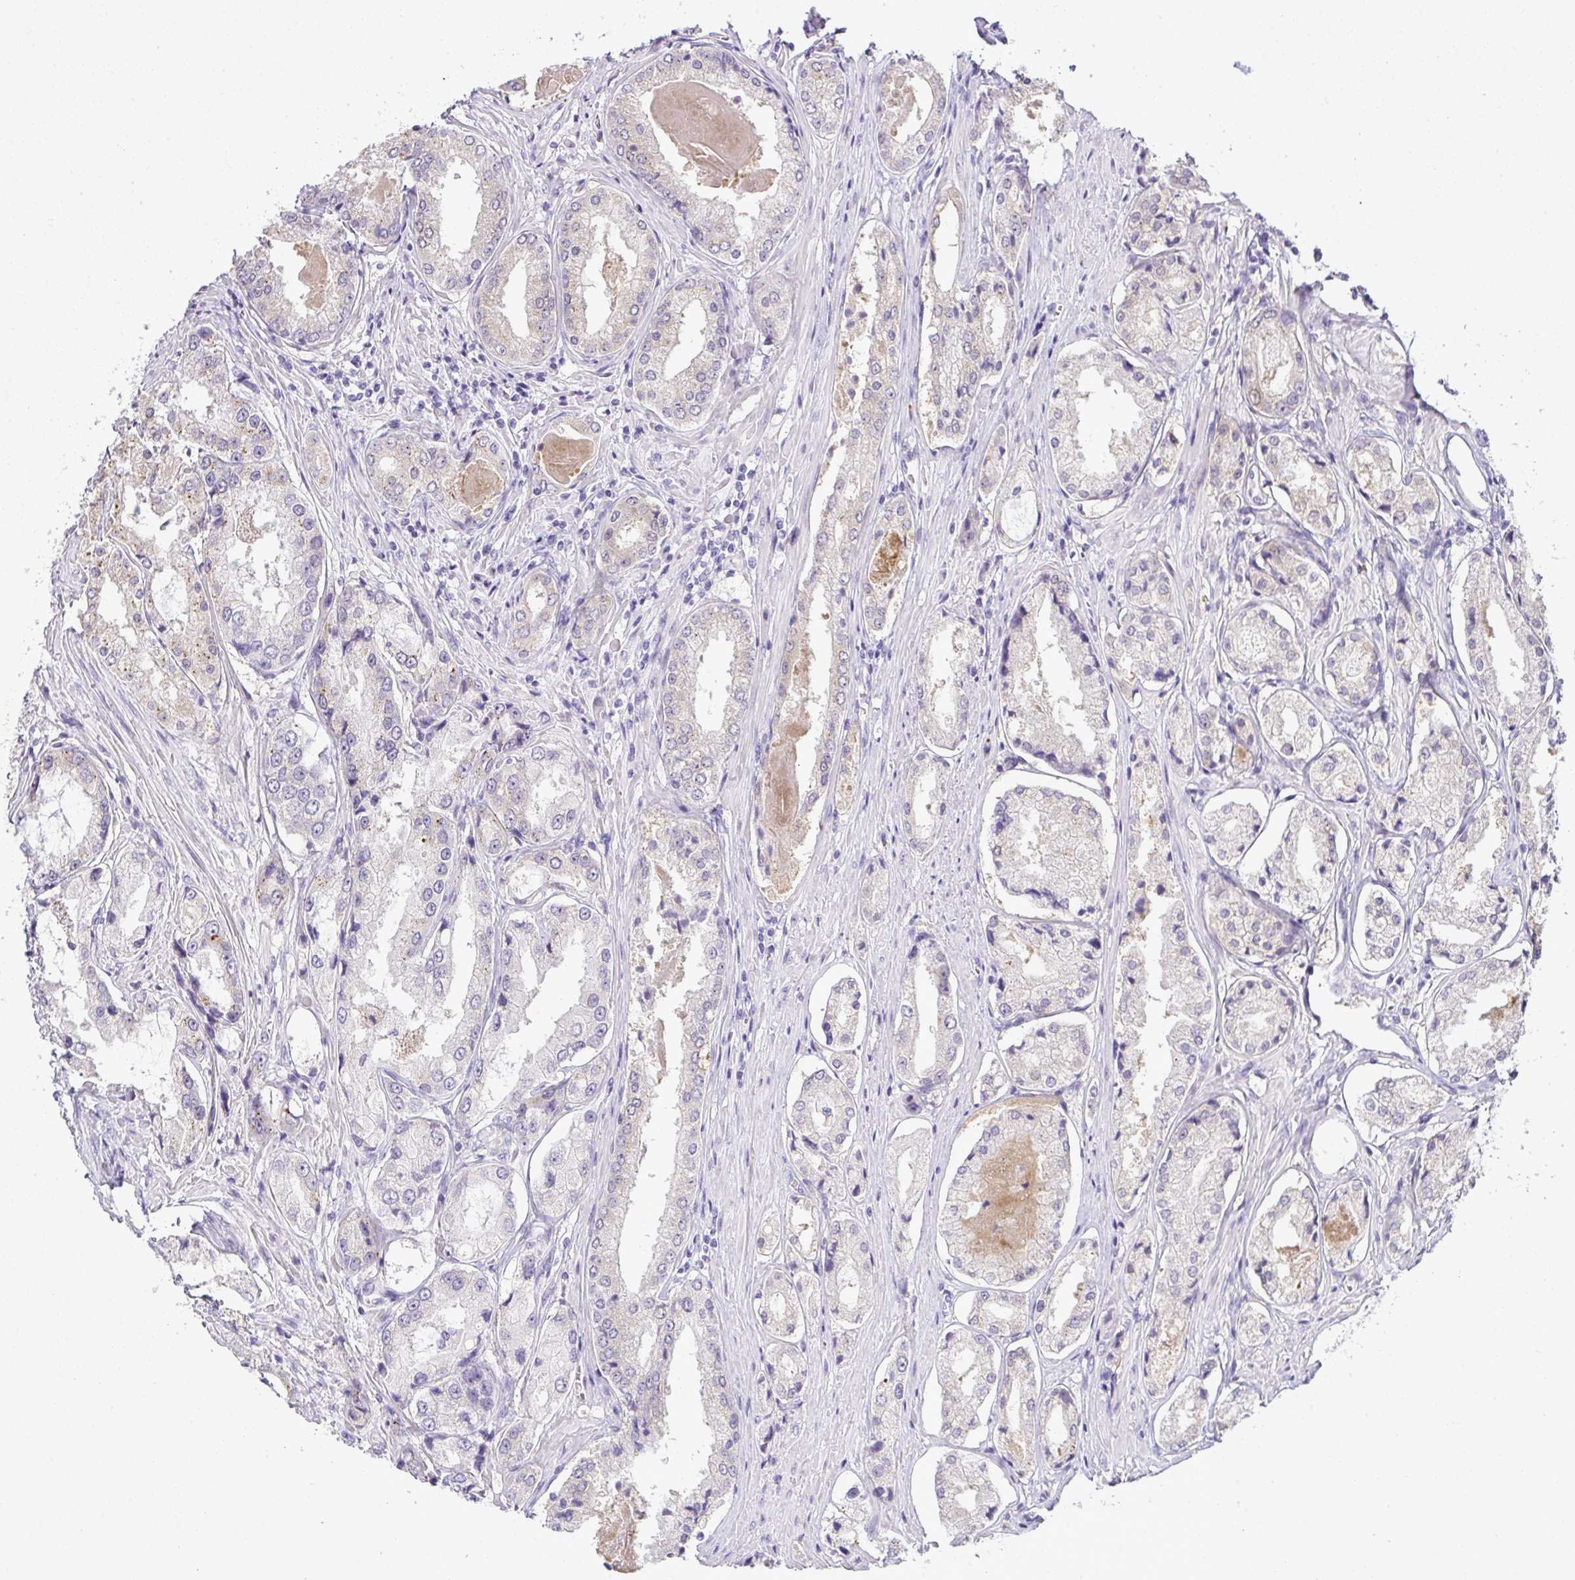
{"staining": {"intensity": "negative", "quantity": "none", "location": "none"}, "tissue": "prostate cancer", "cell_type": "Tumor cells", "image_type": "cancer", "snomed": [{"axis": "morphology", "description": "Adenocarcinoma, Low grade"}, {"axis": "topography", "description": "Prostate"}], "caption": "Tumor cells are negative for brown protein staining in prostate adenocarcinoma (low-grade).", "gene": "CMPK1", "patient": {"sex": "male", "age": 68}}